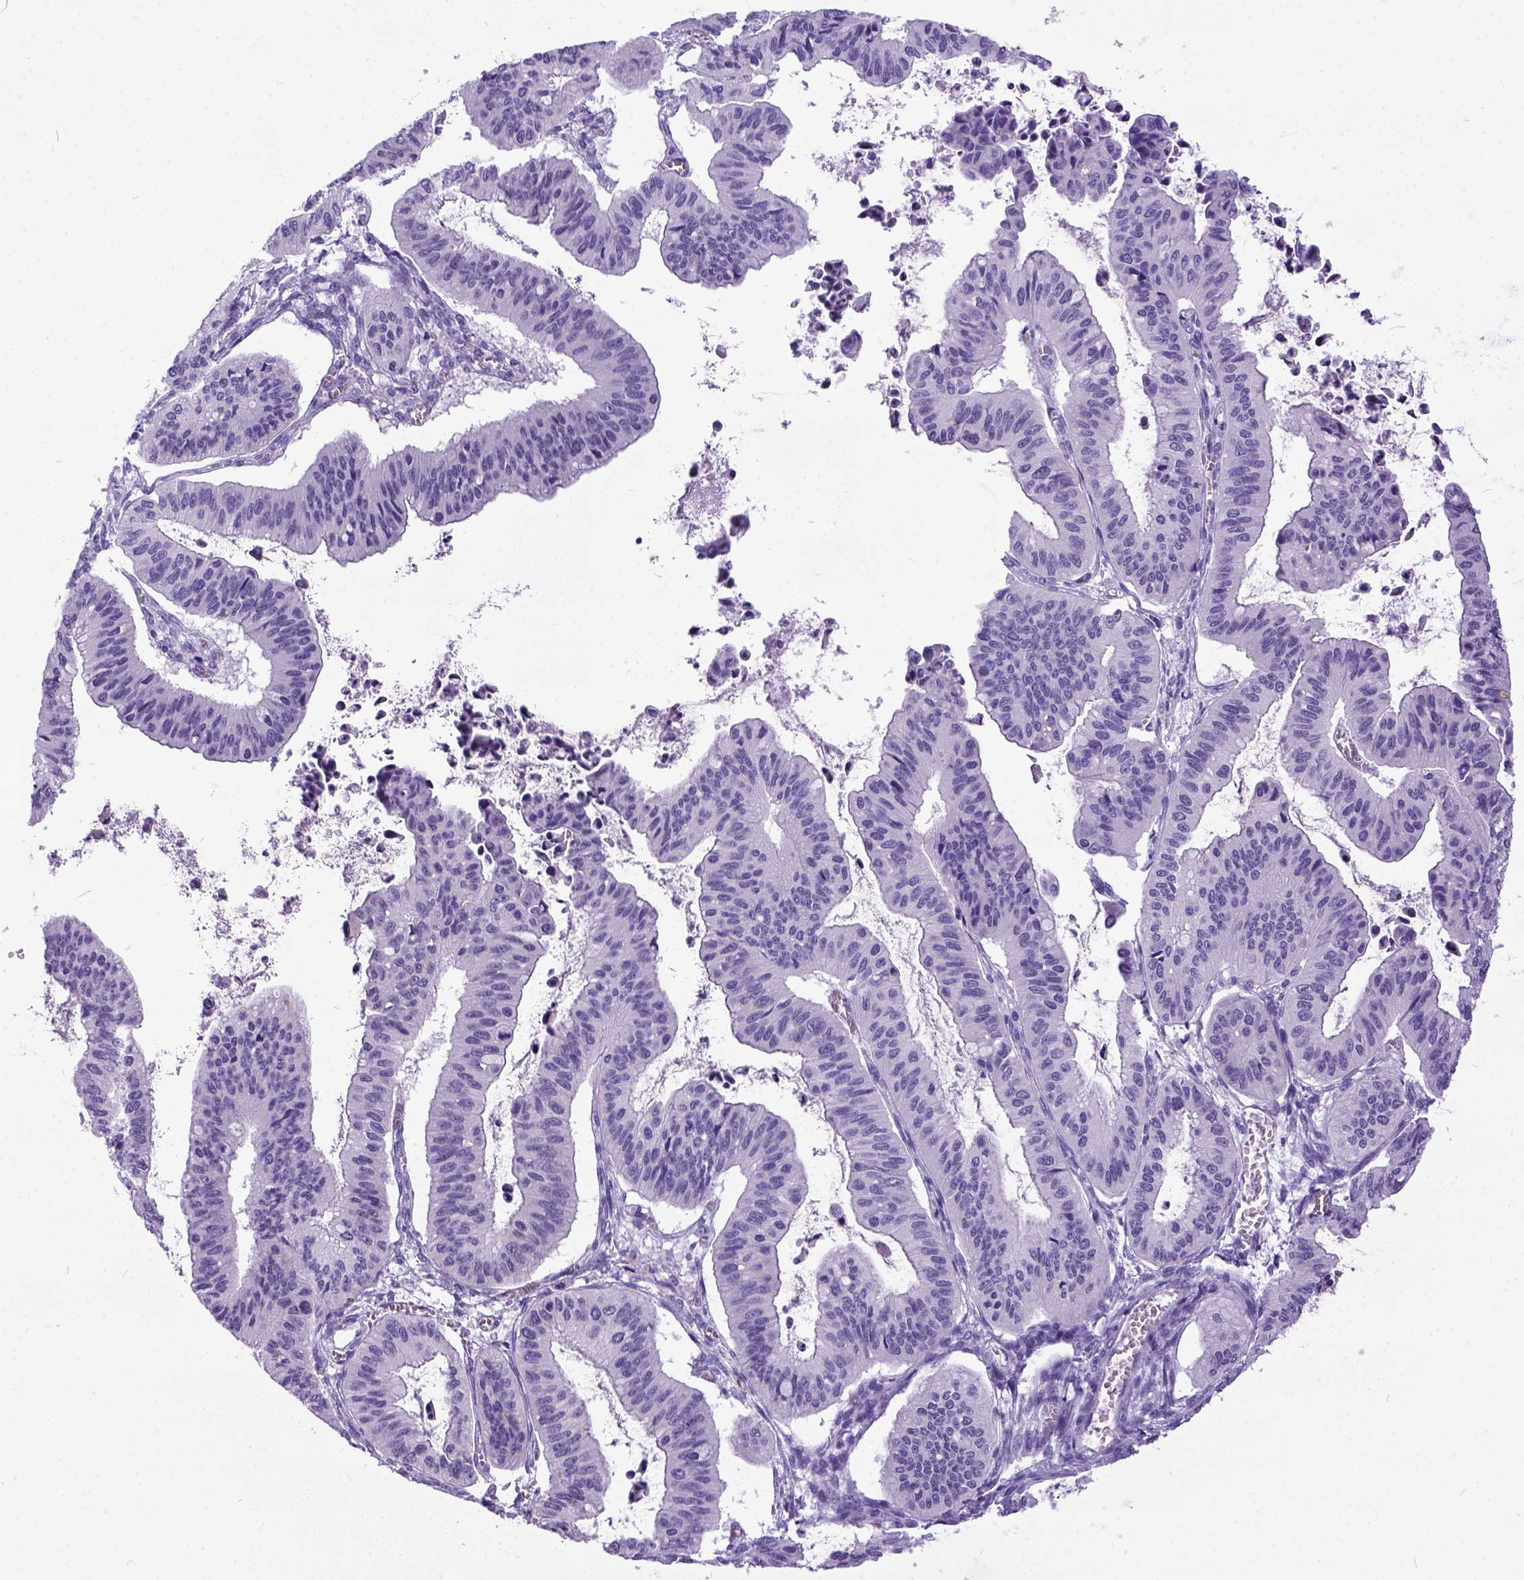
{"staining": {"intensity": "negative", "quantity": "none", "location": "none"}, "tissue": "ovarian cancer", "cell_type": "Tumor cells", "image_type": "cancer", "snomed": [{"axis": "morphology", "description": "Cystadenocarcinoma, mucinous, NOS"}, {"axis": "topography", "description": "Ovary"}], "caption": "Ovarian cancer was stained to show a protein in brown. There is no significant expression in tumor cells. (Brightfield microscopy of DAB IHC at high magnification).", "gene": "IGF2", "patient": {"sex": "female", "age": 72}}